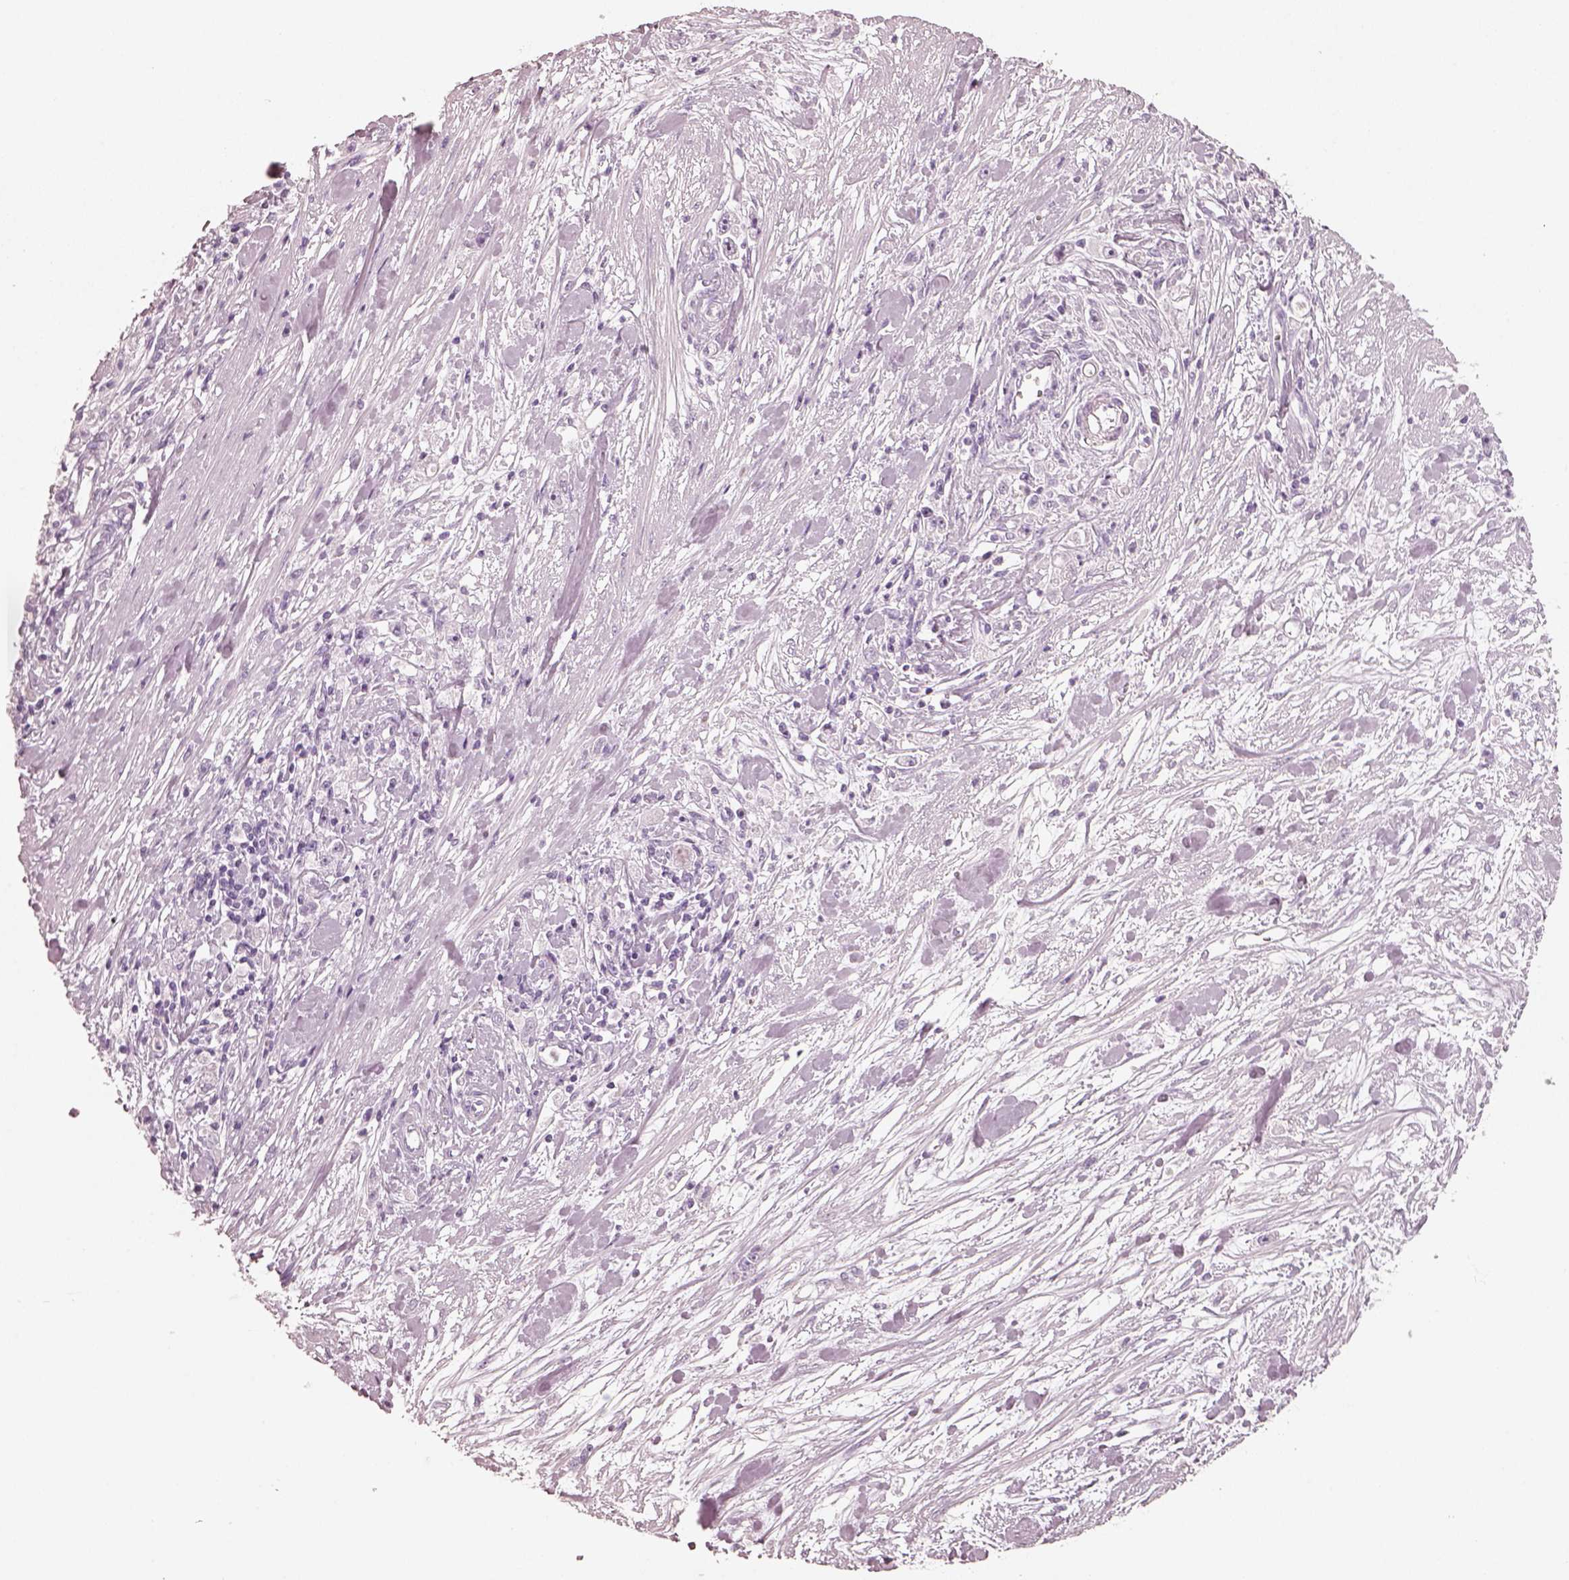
{"staining": {"intensity": "negative", "quantity": "none", "location": "none"}, "tissue": "stomach cancer", "cell_type": "Tumor cells", "image_type": "cancer", "snomed": [{"axis": "morphology", "description": "Adenocarcinoma, NOS"}, {"axis": "topography", "description": "Stomach"}], "caption": "IHC histopathology image of neoplastic tissue: human stomach cancer stained with DAB (3,3'-diaminobenzidine) demonstrates no significant protein staining in tumor cells. (DAB (3,3'-diaminobenzidine) immunohistochemistry with hematoxylin counter stain).", "gene": "R3HDML", "patient": {"sex": "female", "age": 59}}